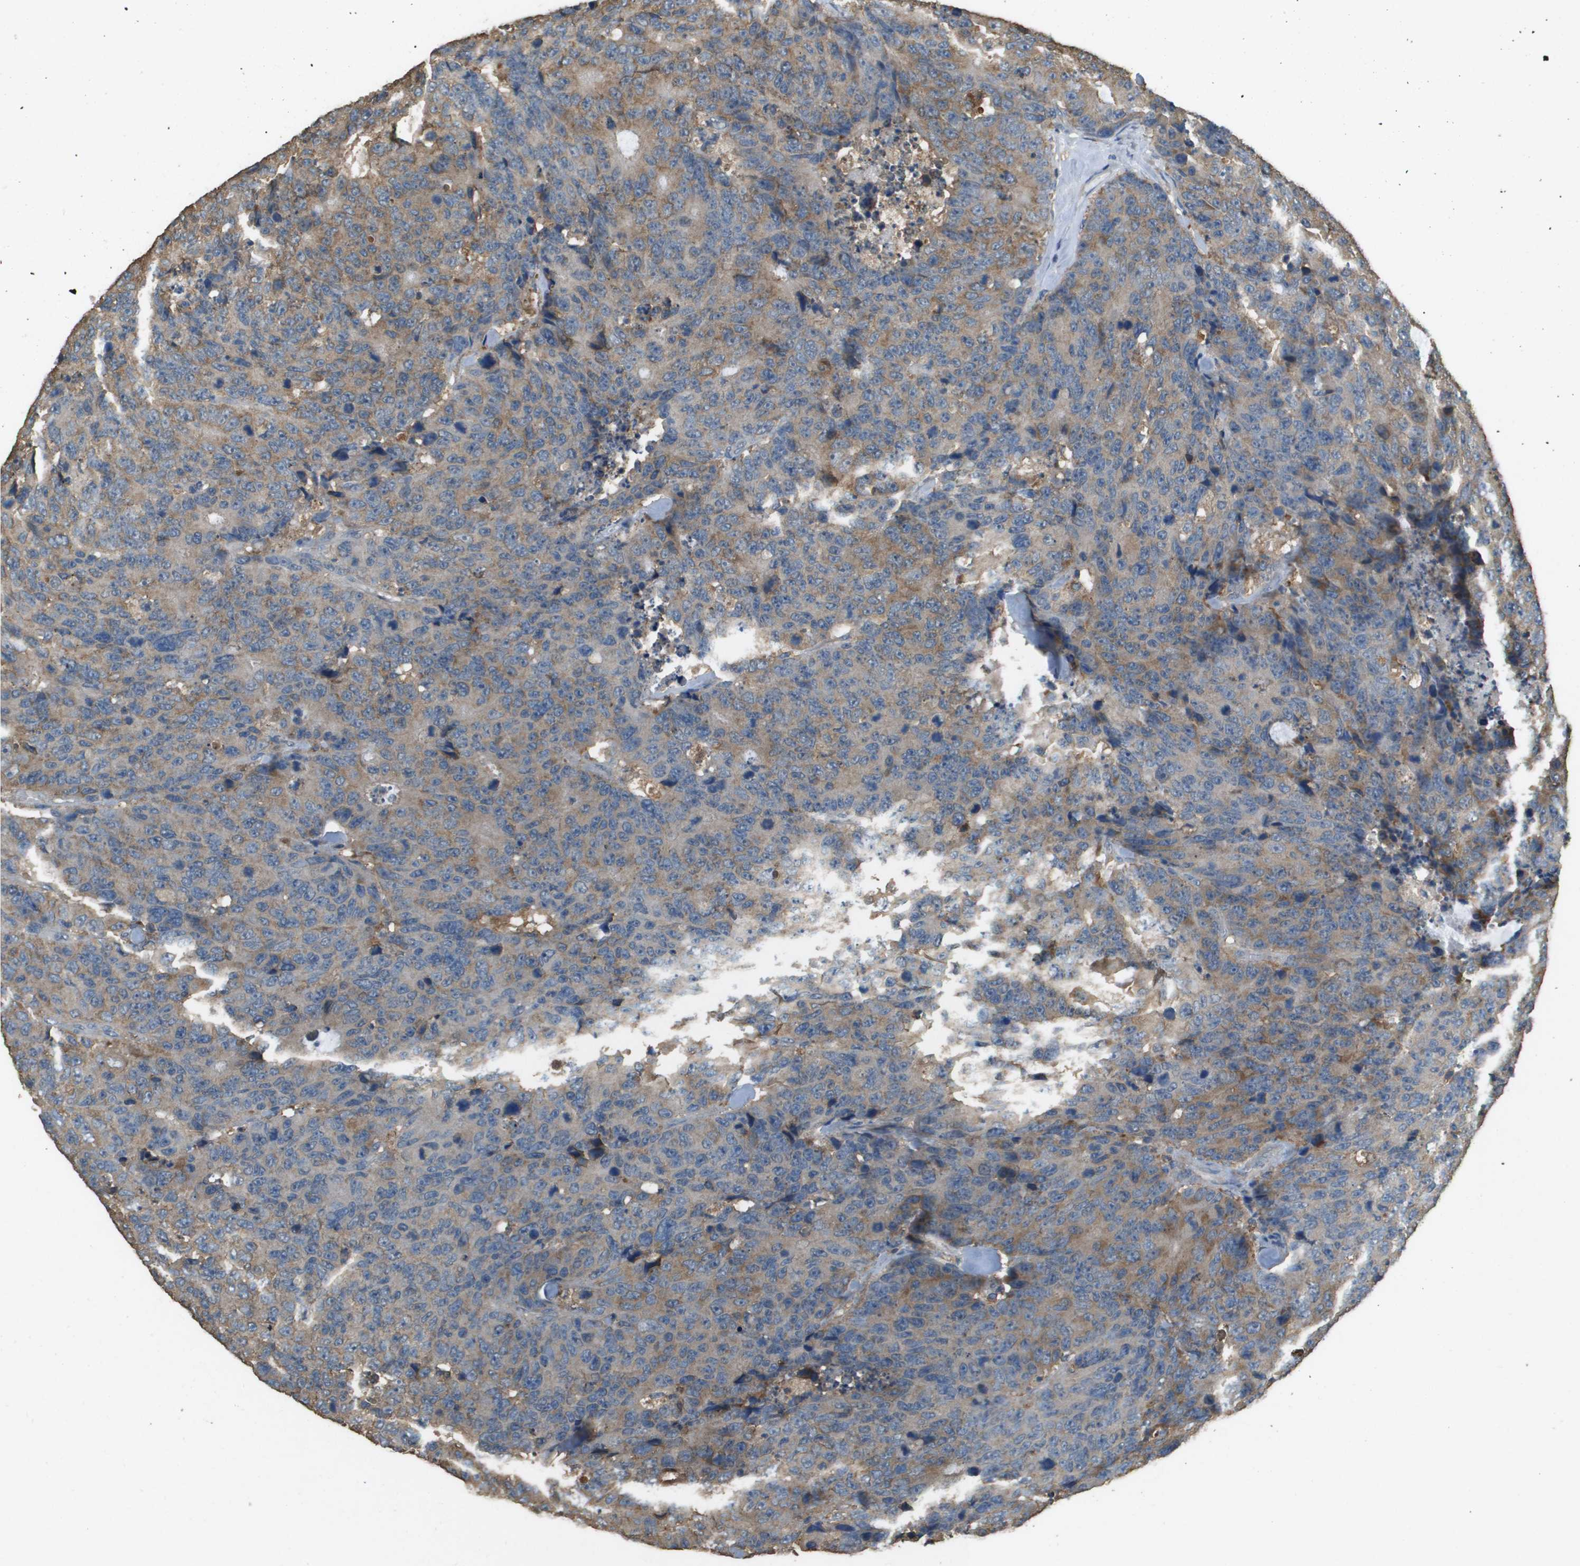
{"staining": {"intensity": "moderate", "quantity": "25%-75%", "location": "cytoplasmic/membranous"}, "tissue": "colorectal cancer", "cell_type": "Tumor cells", "image_type": "cancer", "snomed": [{"axis": "morphology", "description": "Adenocarcinoma, NOS"}, {"axis": "topography", "description": "Colon"}], "caption": "Immunohistochemistry photomicrograph of human colorectal cancer stained for a protein (brown), which demonstrates medium levels of moderate cytoplasmic/membranous expression in approximately 25%-75% of tumor cells.", "gene": "MS4A7", "patient": {"sex": "female", "age": 86}}